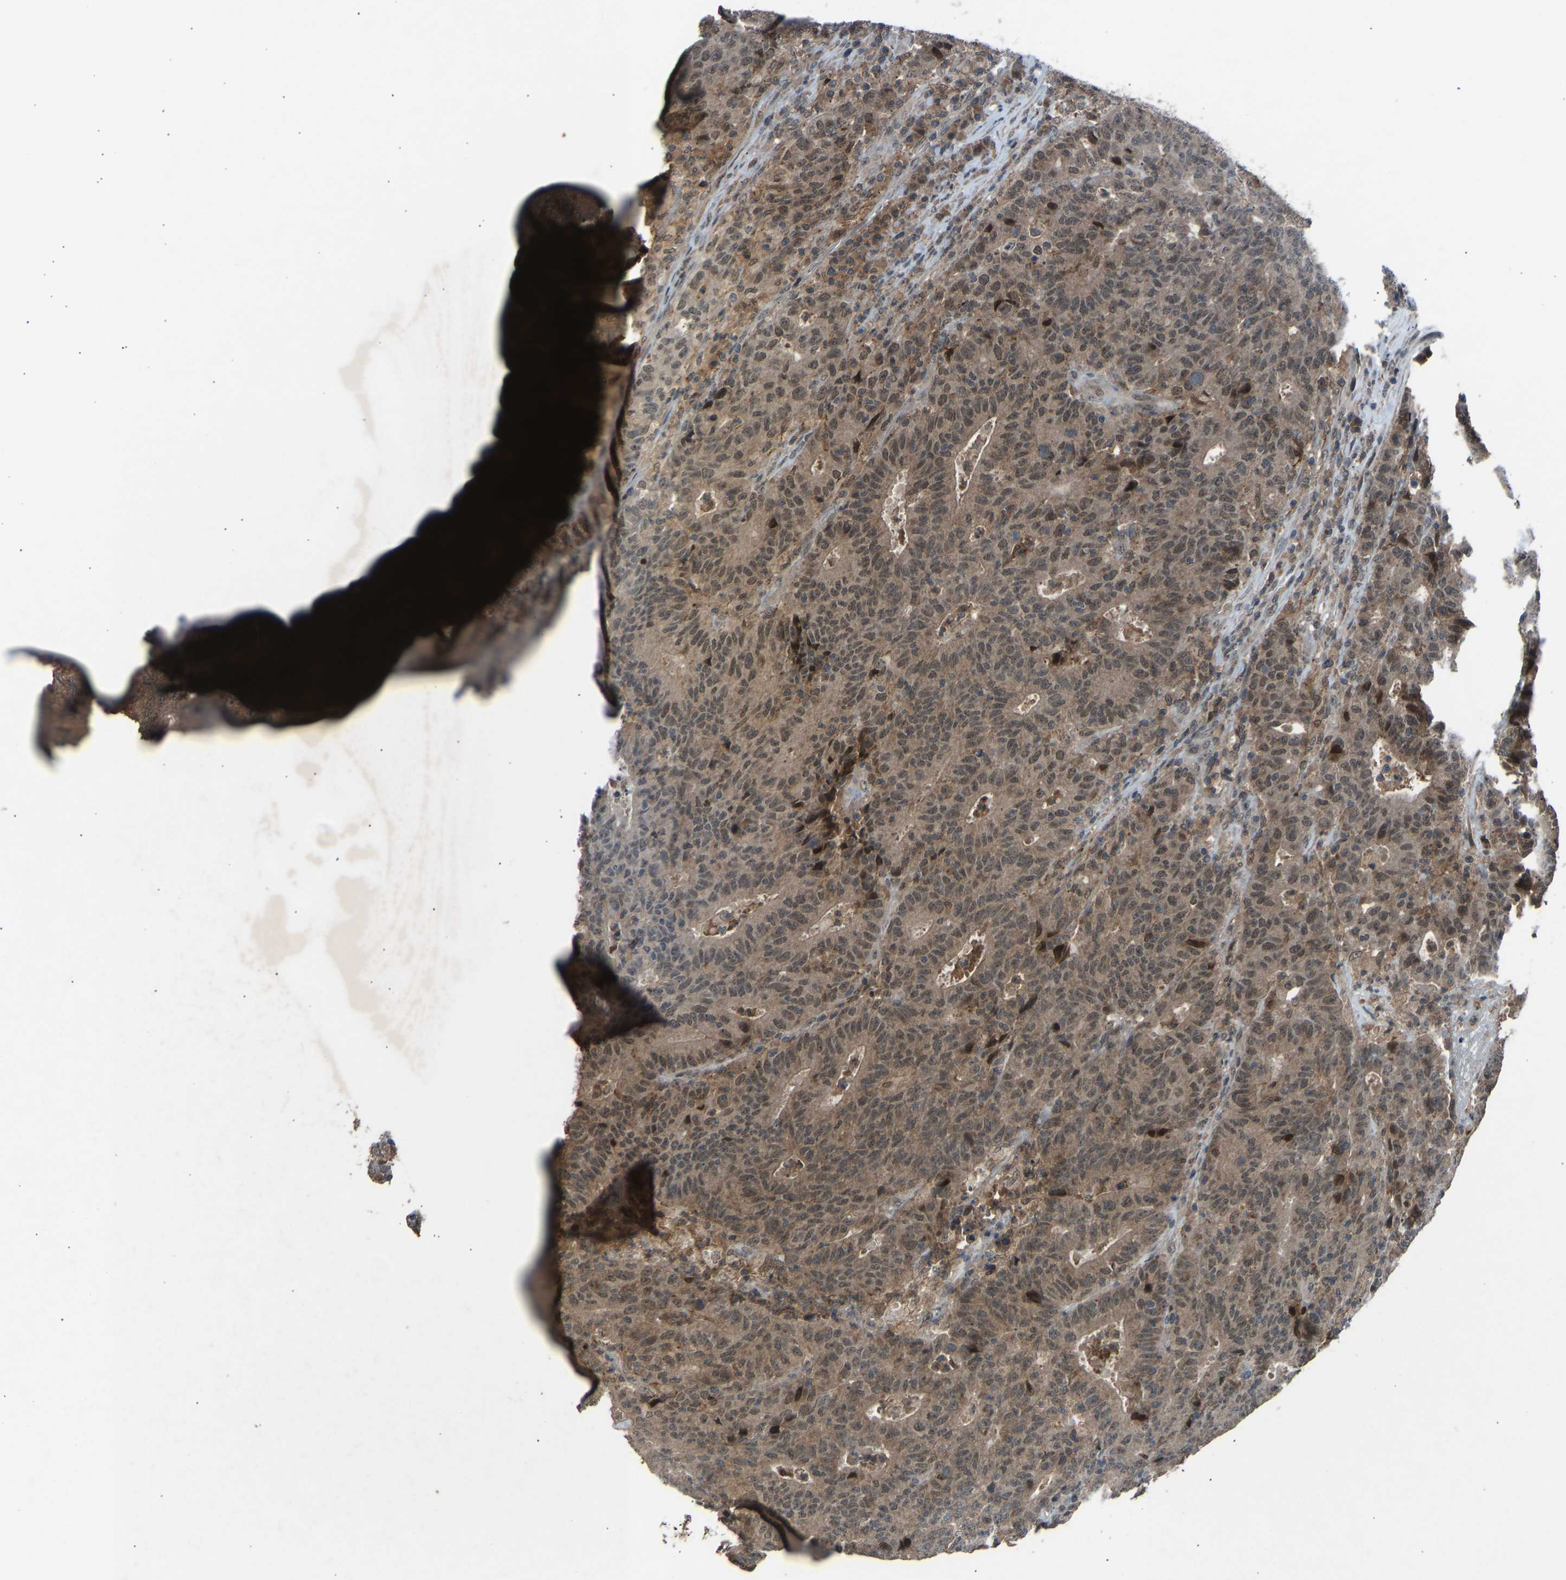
{"staining": {"intensity": "moderate", "quantity": ">75%", "location": "cytoplasmic/membranous,nuclear"}, "tissue": "colorectal cancer", "cell_type": "Tumor cells", "image_type": "cancer", "snomed": [{"axis": "morphology", "description": "Adenocarcinoma, NOS"}, {"axis": "topography", "description": "Colon"}], "caption": "Immunohistochemical staining of human adenocarcinoma (colorectal) reveals medium levels of moderate cytoplasmic/membranous and nuclear staining in about >75% of tumor cells. Ihc stains the protein of interest in brown and the nuclei are stained blue.", "gene": "SLC43A1", "patient": {"sex": "female", "age": 75}}